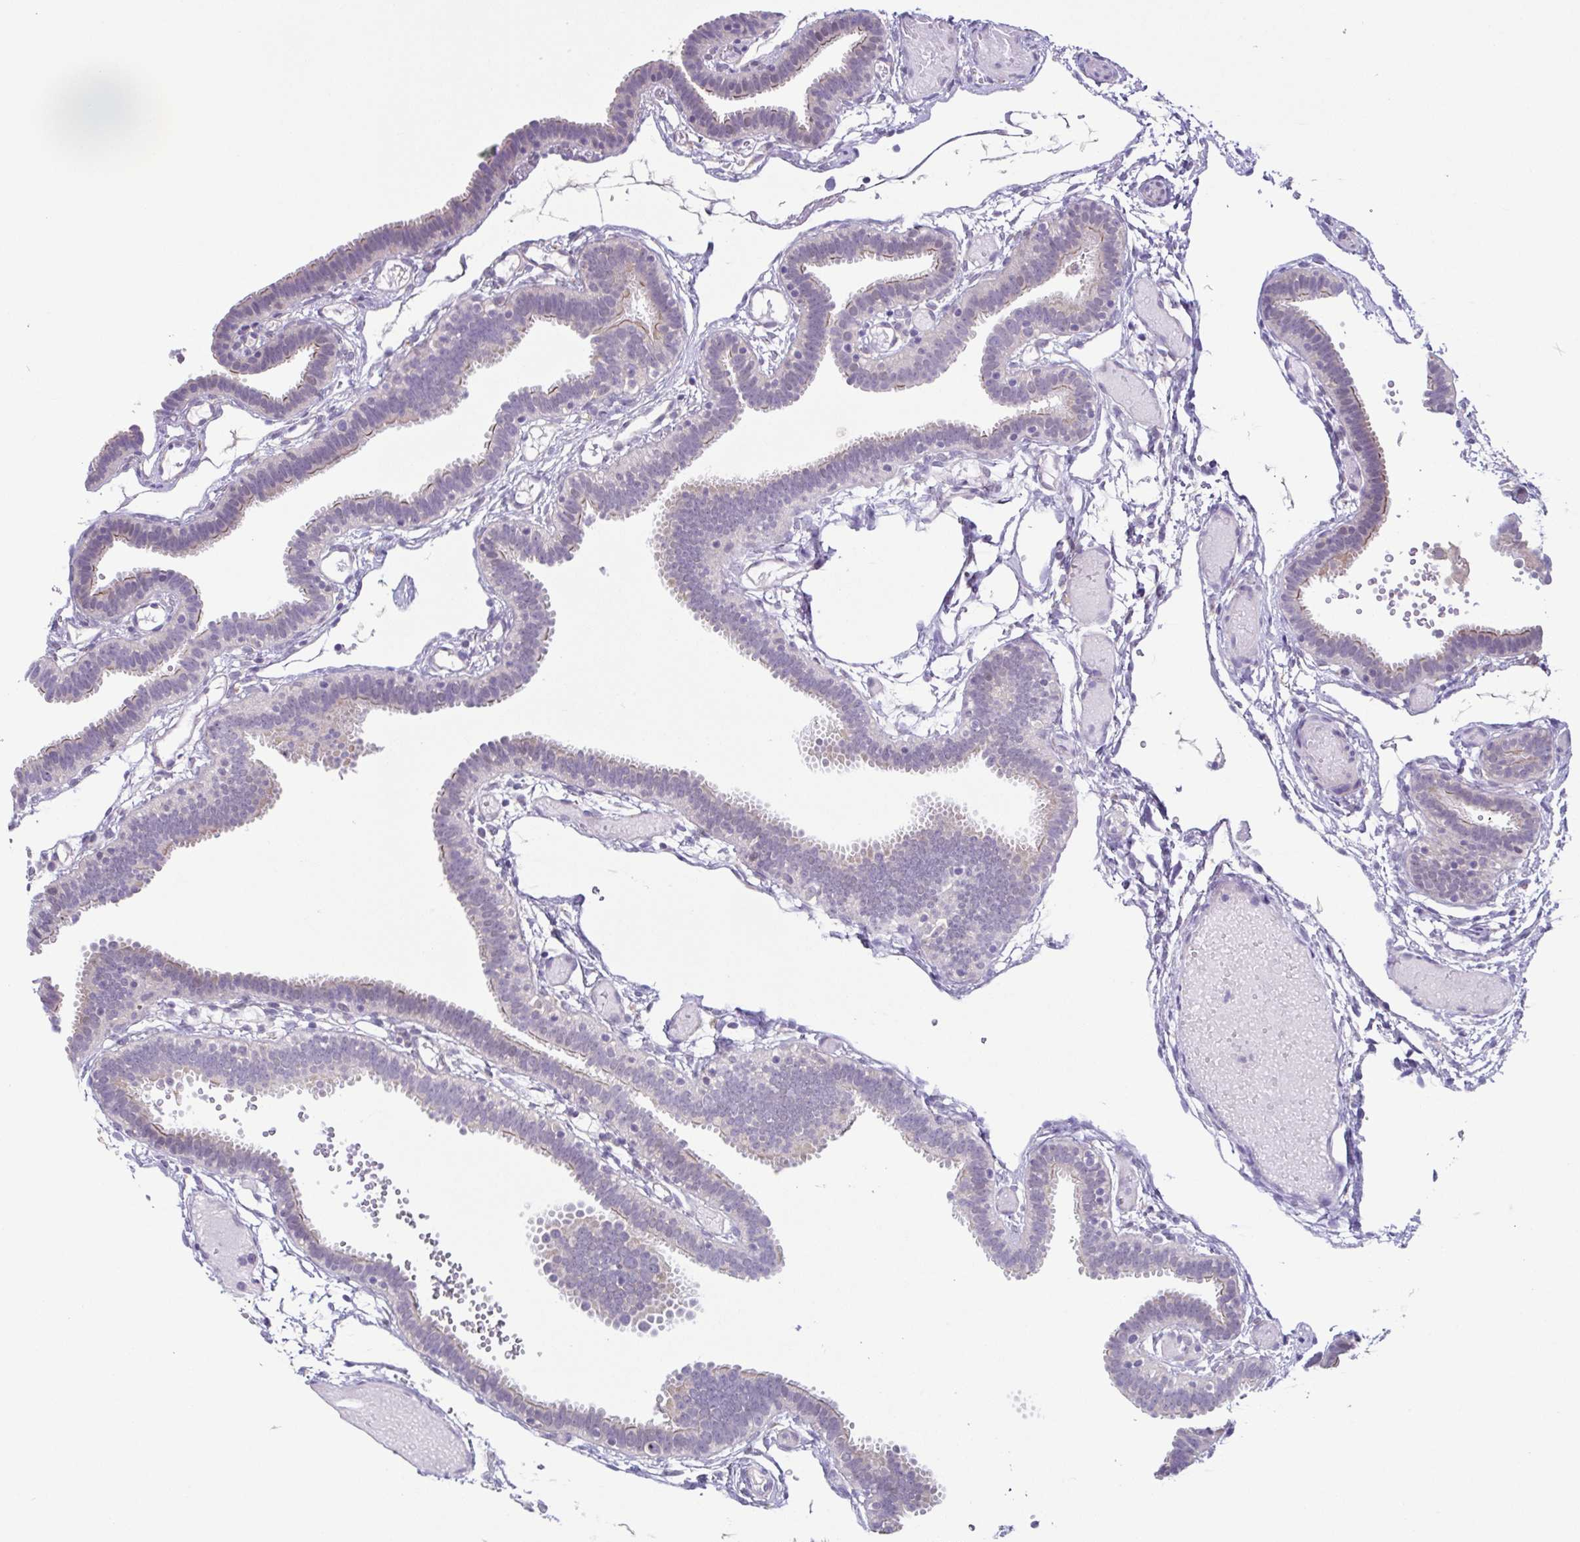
{"staining": {"intensity": "weak", "quantity": "<25%", "location": "nuclear"}, "tissue": "fallopian tube", "cell_type": "Glandular cells", "image_type": "normal", "snomed": [{"axis": "morphology", "description": "Normal tissue, NOS"}, {"axis": "topography", "description": "Fallopian tube"}], "caption": "DAB (3,3'-diaminobenzidine) immunohistochemical staining of normal fallopian tube reveals no significant expression in glandular cells.", "gene": "UBE2Q1", "patient": {"sex": "female", "age": 37}}